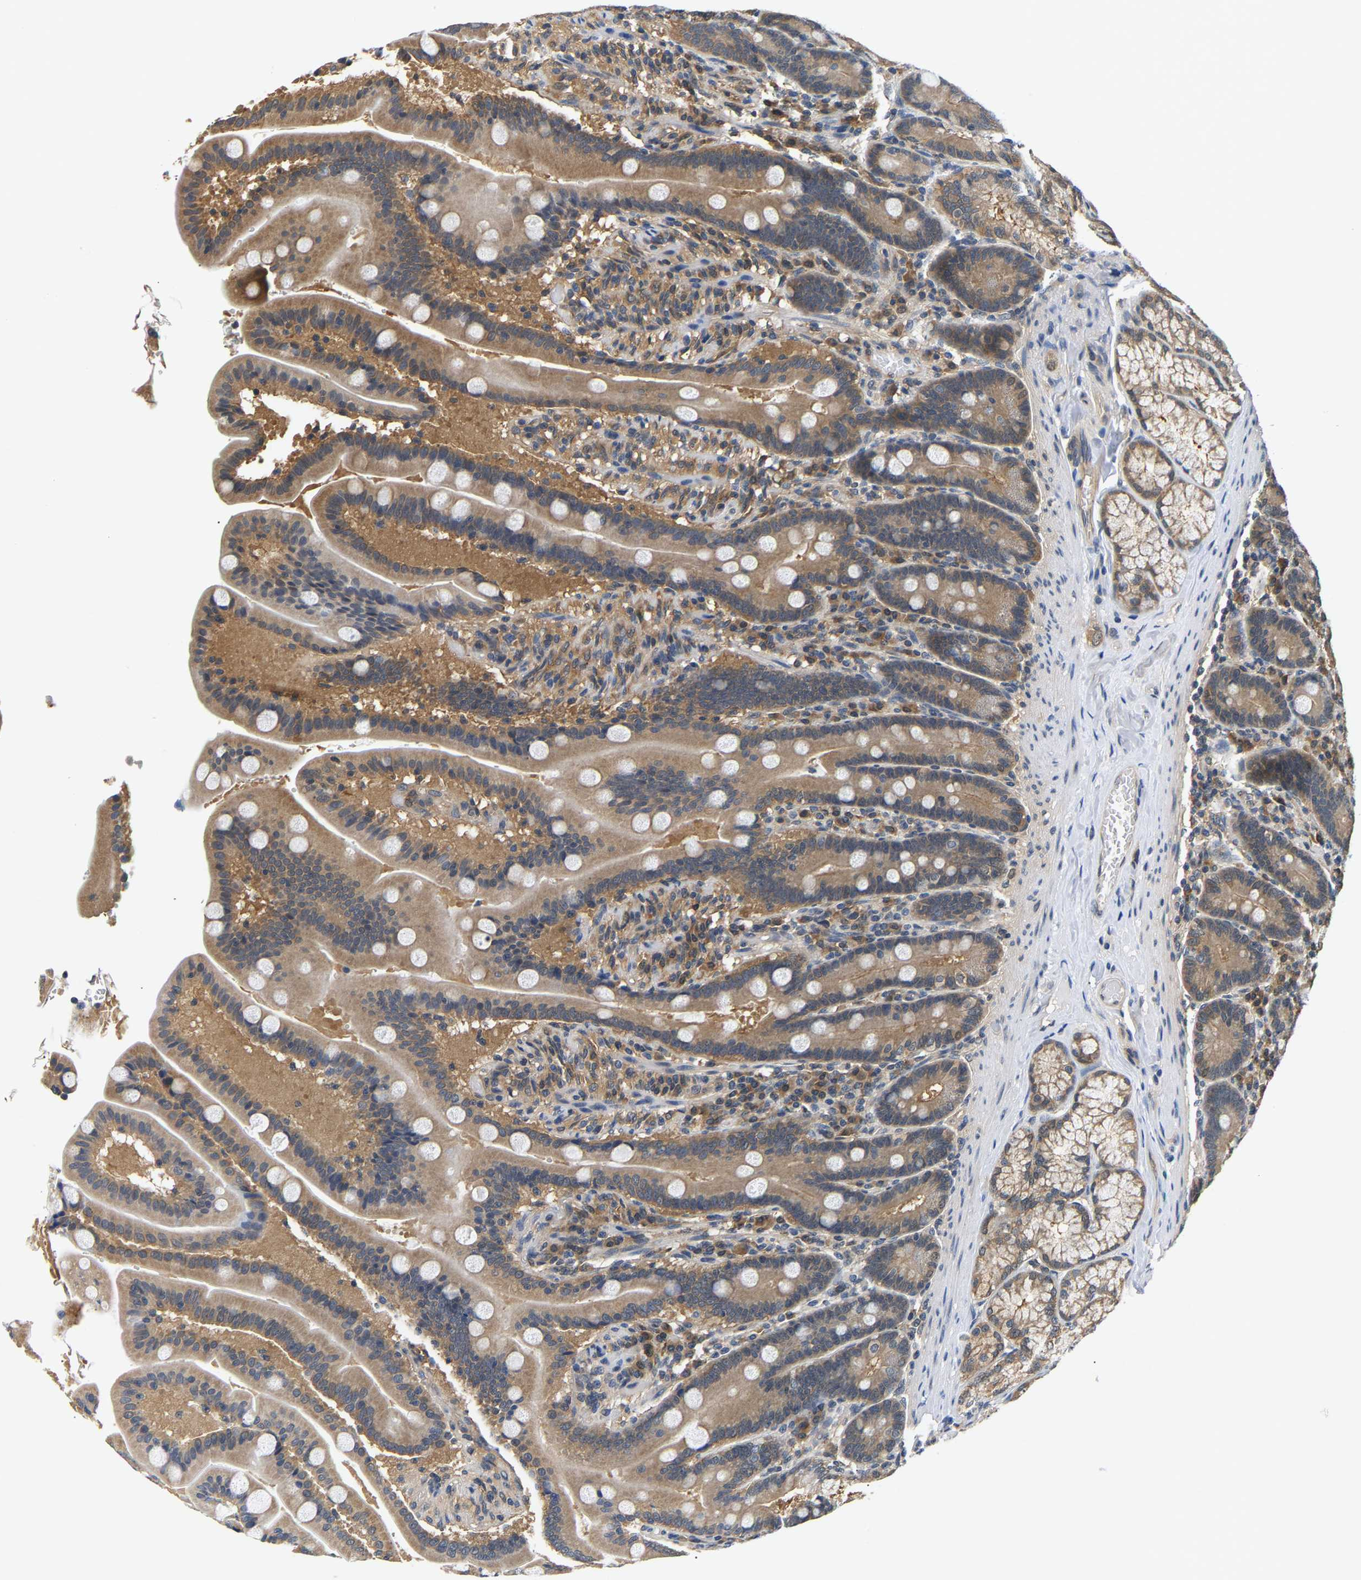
{"staining": {"intensity": "moderate", "quantity": ">75%", "location": "cytoplasmic/membranous"}, "tissue": "duodenum", "cell_type": "Glandular cells", "image_type": "normal", "snomed": [{"axis": "morphology", "description": "Normal tissue, NOS"}, {"axis": "topography", "description": "Duodenum"}], "caption": "Human duodenum stained with a protein marker reveals moderate staining in glandular cells.", "gene": "ARHGEF12", "patient": {"sex": "male", "age": 54}}